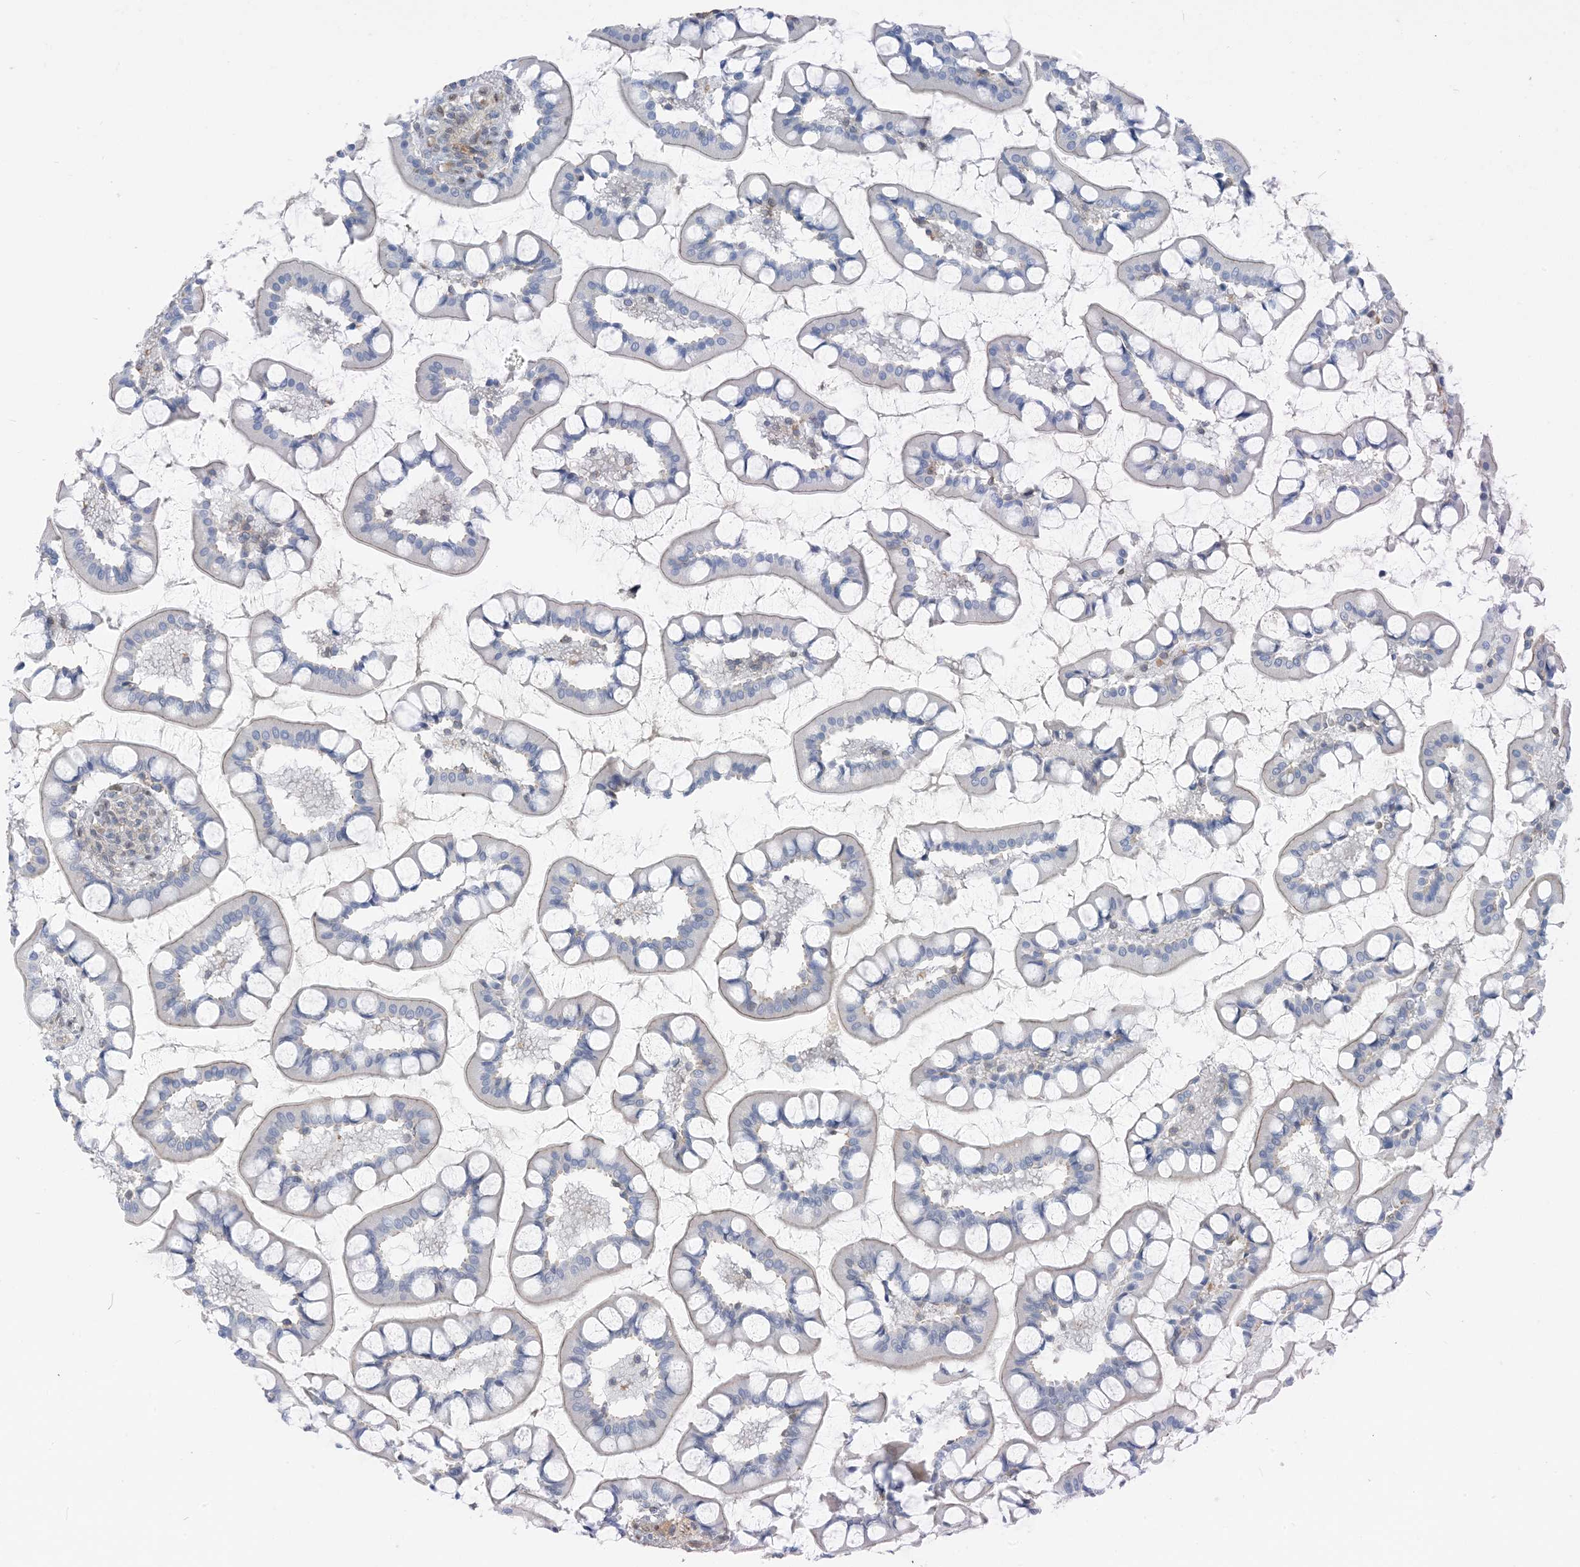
{"staining": {"intensity": "negative", "quantity": "none", "location": "none"}, "tissue": "small intestine", "cell_type": "Glandular cells", "image_type": "normal", "snomed": [{"axis": "morphology", "description": "Normal tissue, NOS"}, {"axis": "topography", "description": "Small intestine"}], "caption": "IHC image of normal small intestine: small intestine stained with DAB (3,3'-diaminobenzidine) displays no significant protein staining in glandular cells.", "gene": "ZC3H12A", "patient": {"sex": "male", "age": 52}}